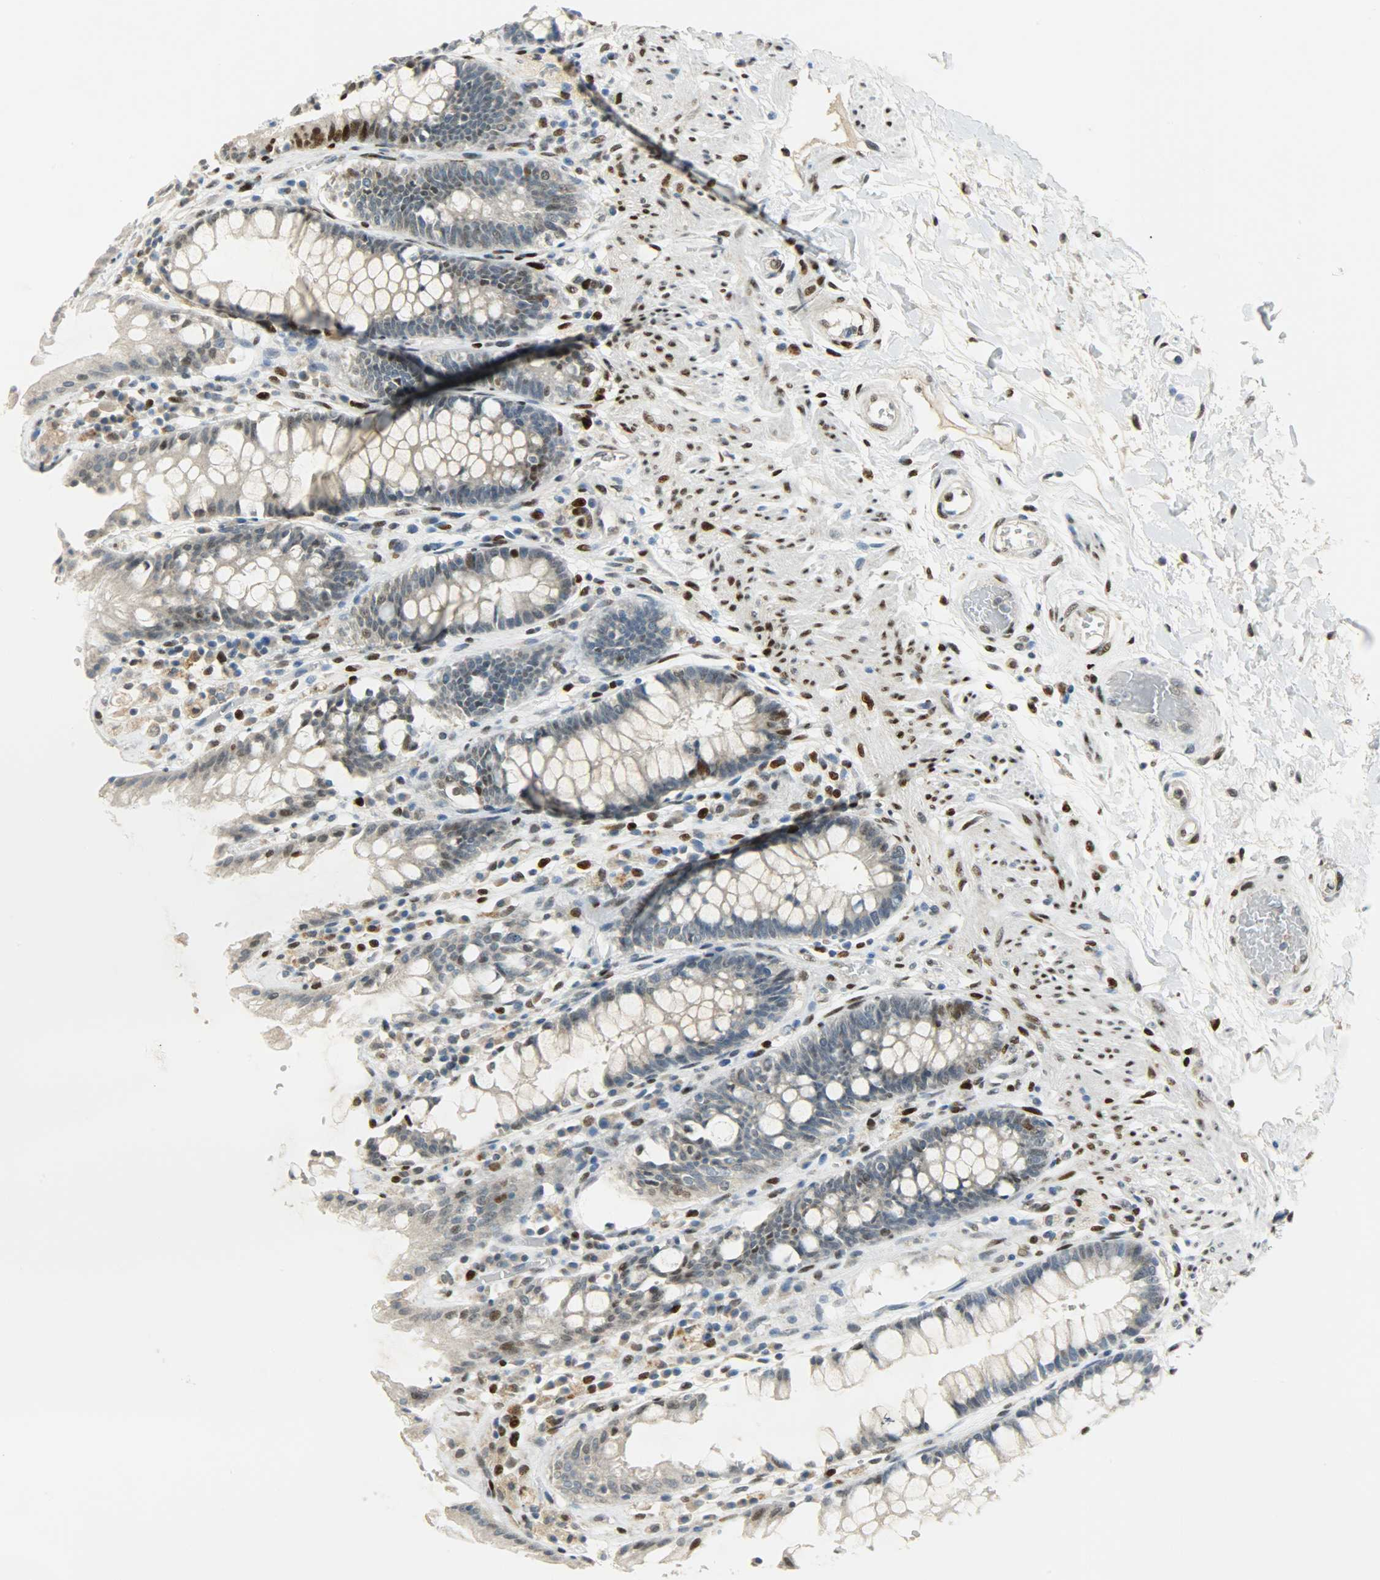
{"staining": {"intensity": "moderate", "quantity": "25%-75%", "location": "nuclear"}, "tissue": "rectum", "cell_type": "Glandular cells", "image_type": "normal", "snomed": [{"axis": "morphology", "description": "Normal tissue, NOS"}, {"axis": "topography", "description": "Rectum"}], "caption": "Moderate nuclear positivity is seen in approximately 25%-75% of glandular cells in unremarkable rectum. (IHC, brightfield microscopy, high magnification).", "gene": "JUNB", "patient": {"sex": "female", "age": 46}}